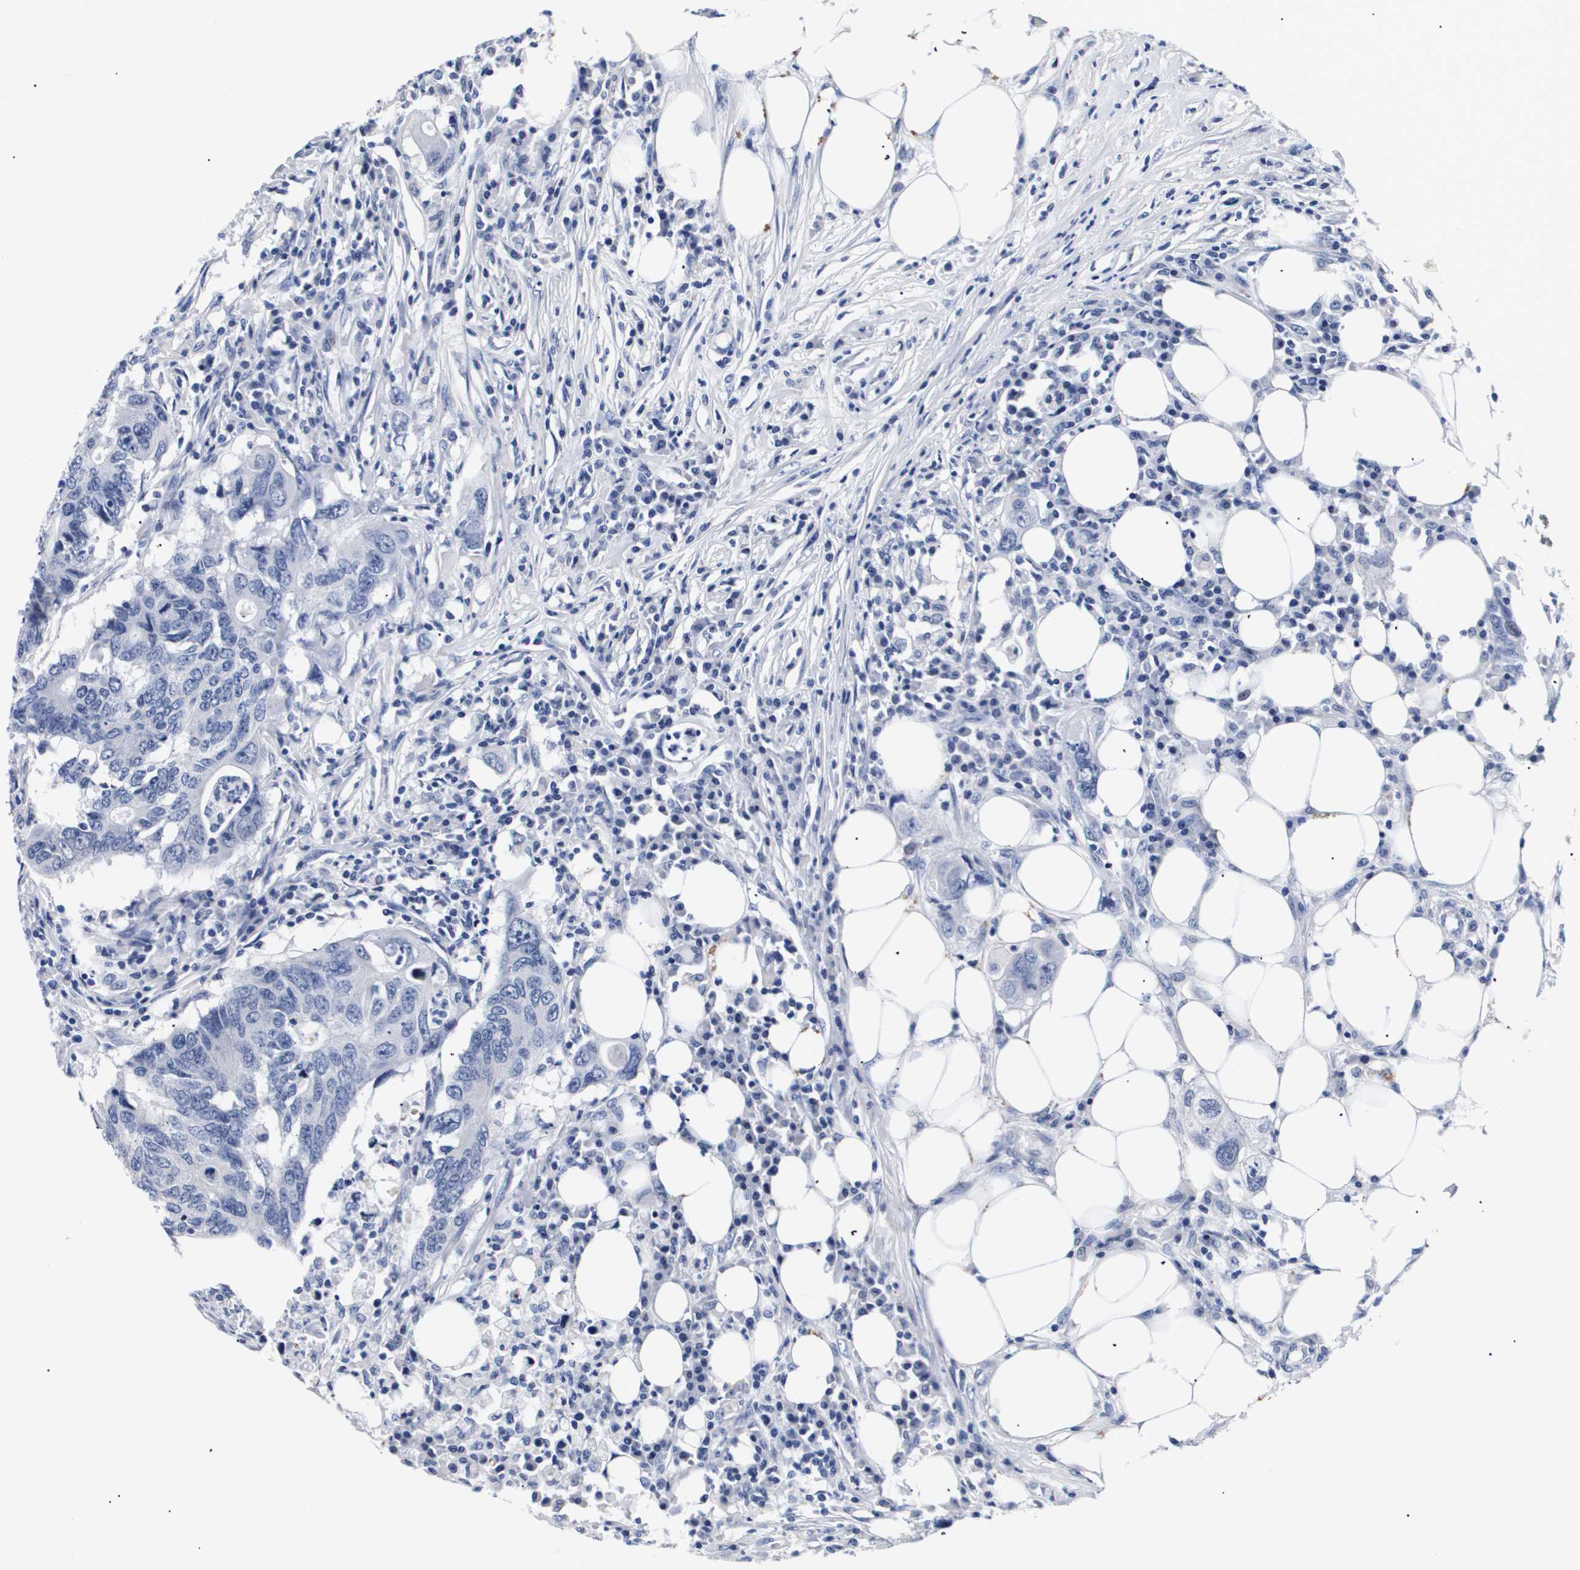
{"staining": {"intensity": "negative", "quantity": "none", "location": "none"}, "tissue": "colorectal cancer", "cell_type": "Tumor cells", "image_type": "cancer", "snomed": [{"axis": "morphology", "description": "Adenocarcinoma, NOS"}, {"axis": "topography", "description": "Colon"}], "caption": "Protein analysis of colorectal cancer shows no significant expression in tumor cells.", "gene": "ATP6V0A4", "patient": {"sex": "male", "age": 71}}